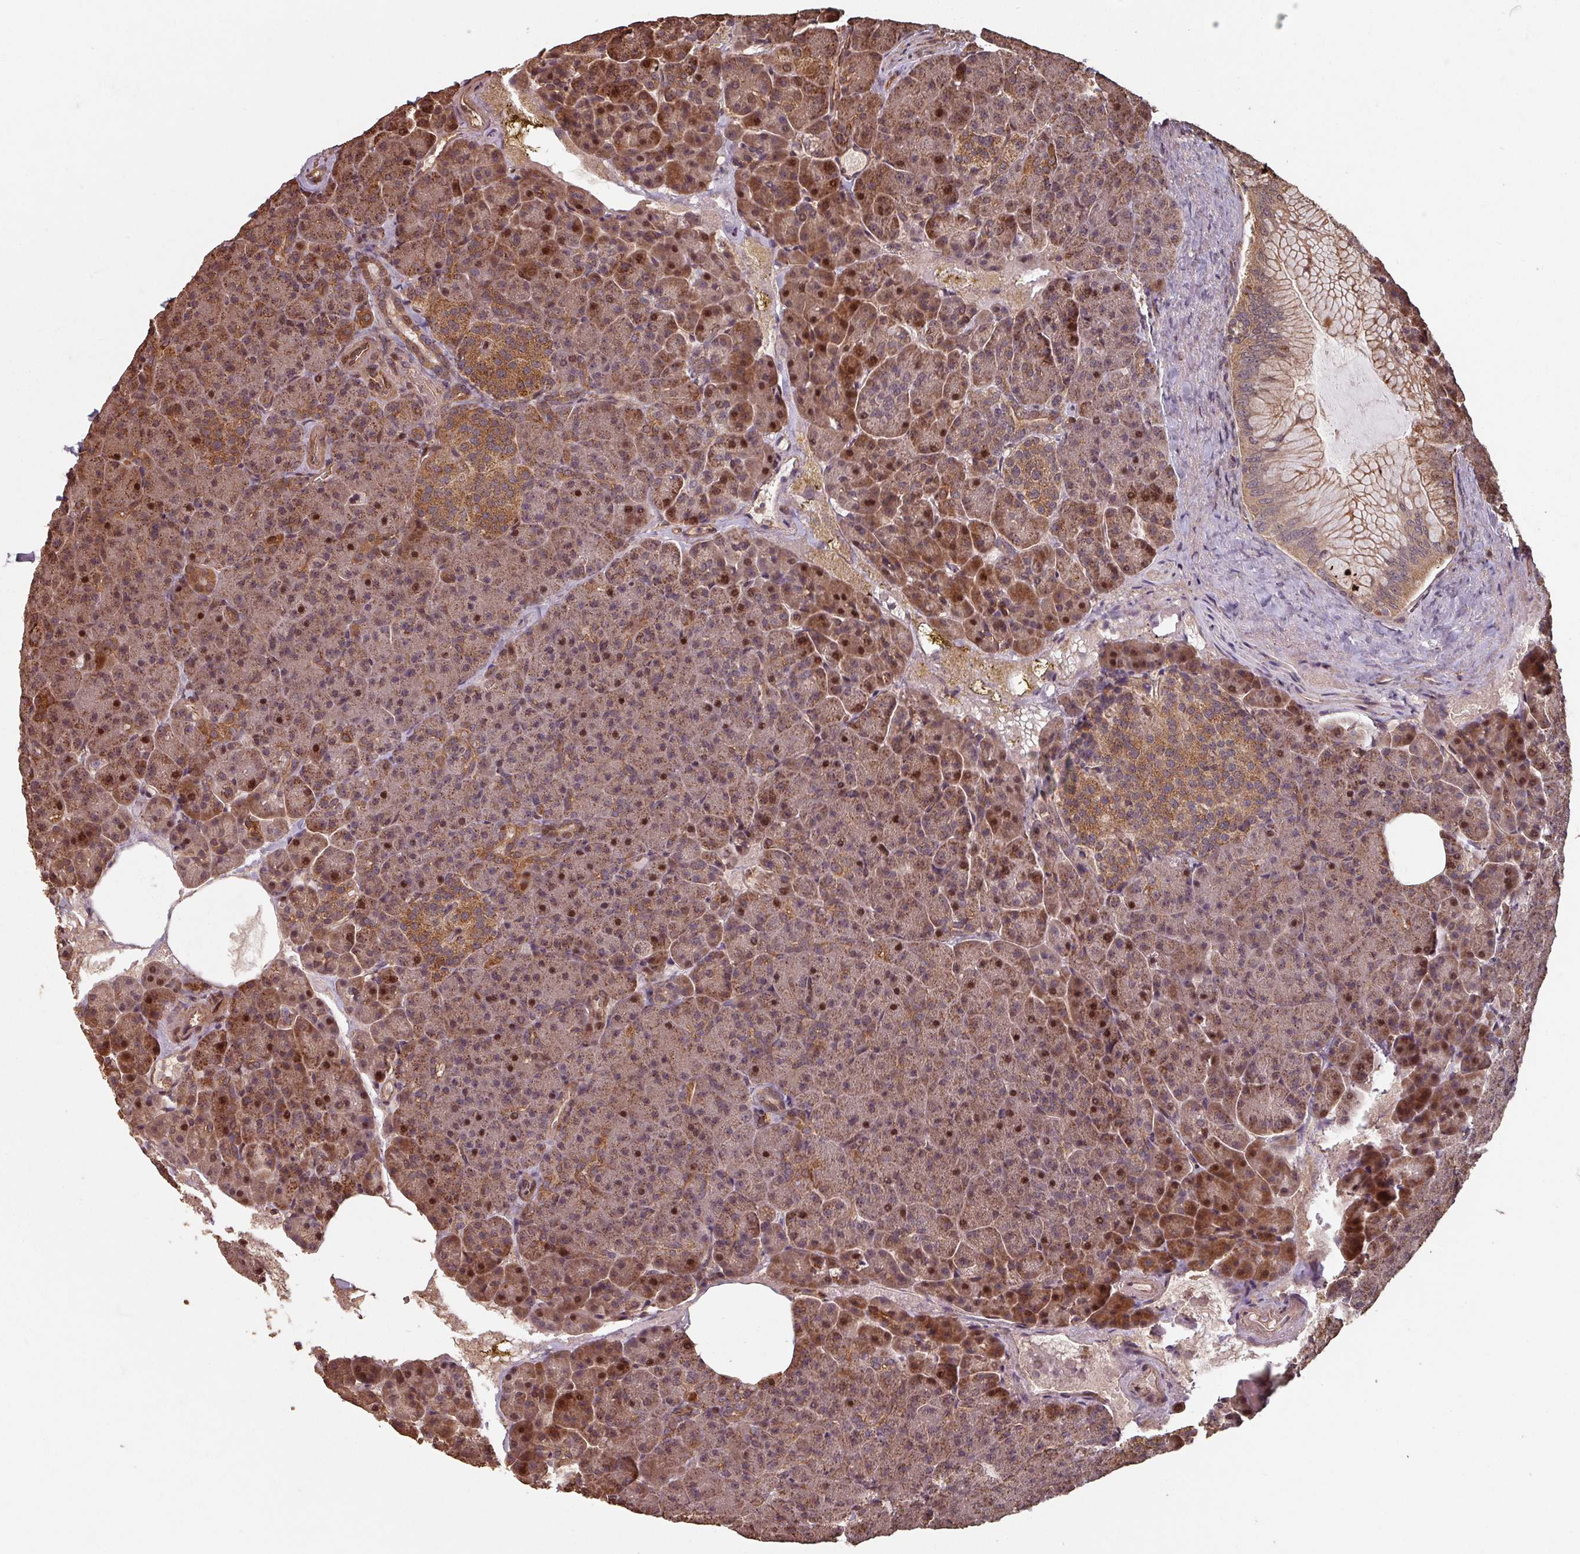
{"staining": {"intensity": "strong", "quantity": ">75%", "location": "cytoplasmic/membranous,nuclear"}, "tissue": "pancreas", "cell_type": "Exocrine glandular cells", "image_type": "normal", "snomed": [{"axis": "morphology", "description": "Normal tissue, NOS"}, {"axis": "topography", "description": "Pancreas"}], "caption": "The histopathology image shows a brown stain indicating the presence of a protein in the cytoplasmic/membranous,nuclear of exocrine glandular cells in pancreas.", "gene": "EID1", "patient": {"sex": "female", "age": 74}}